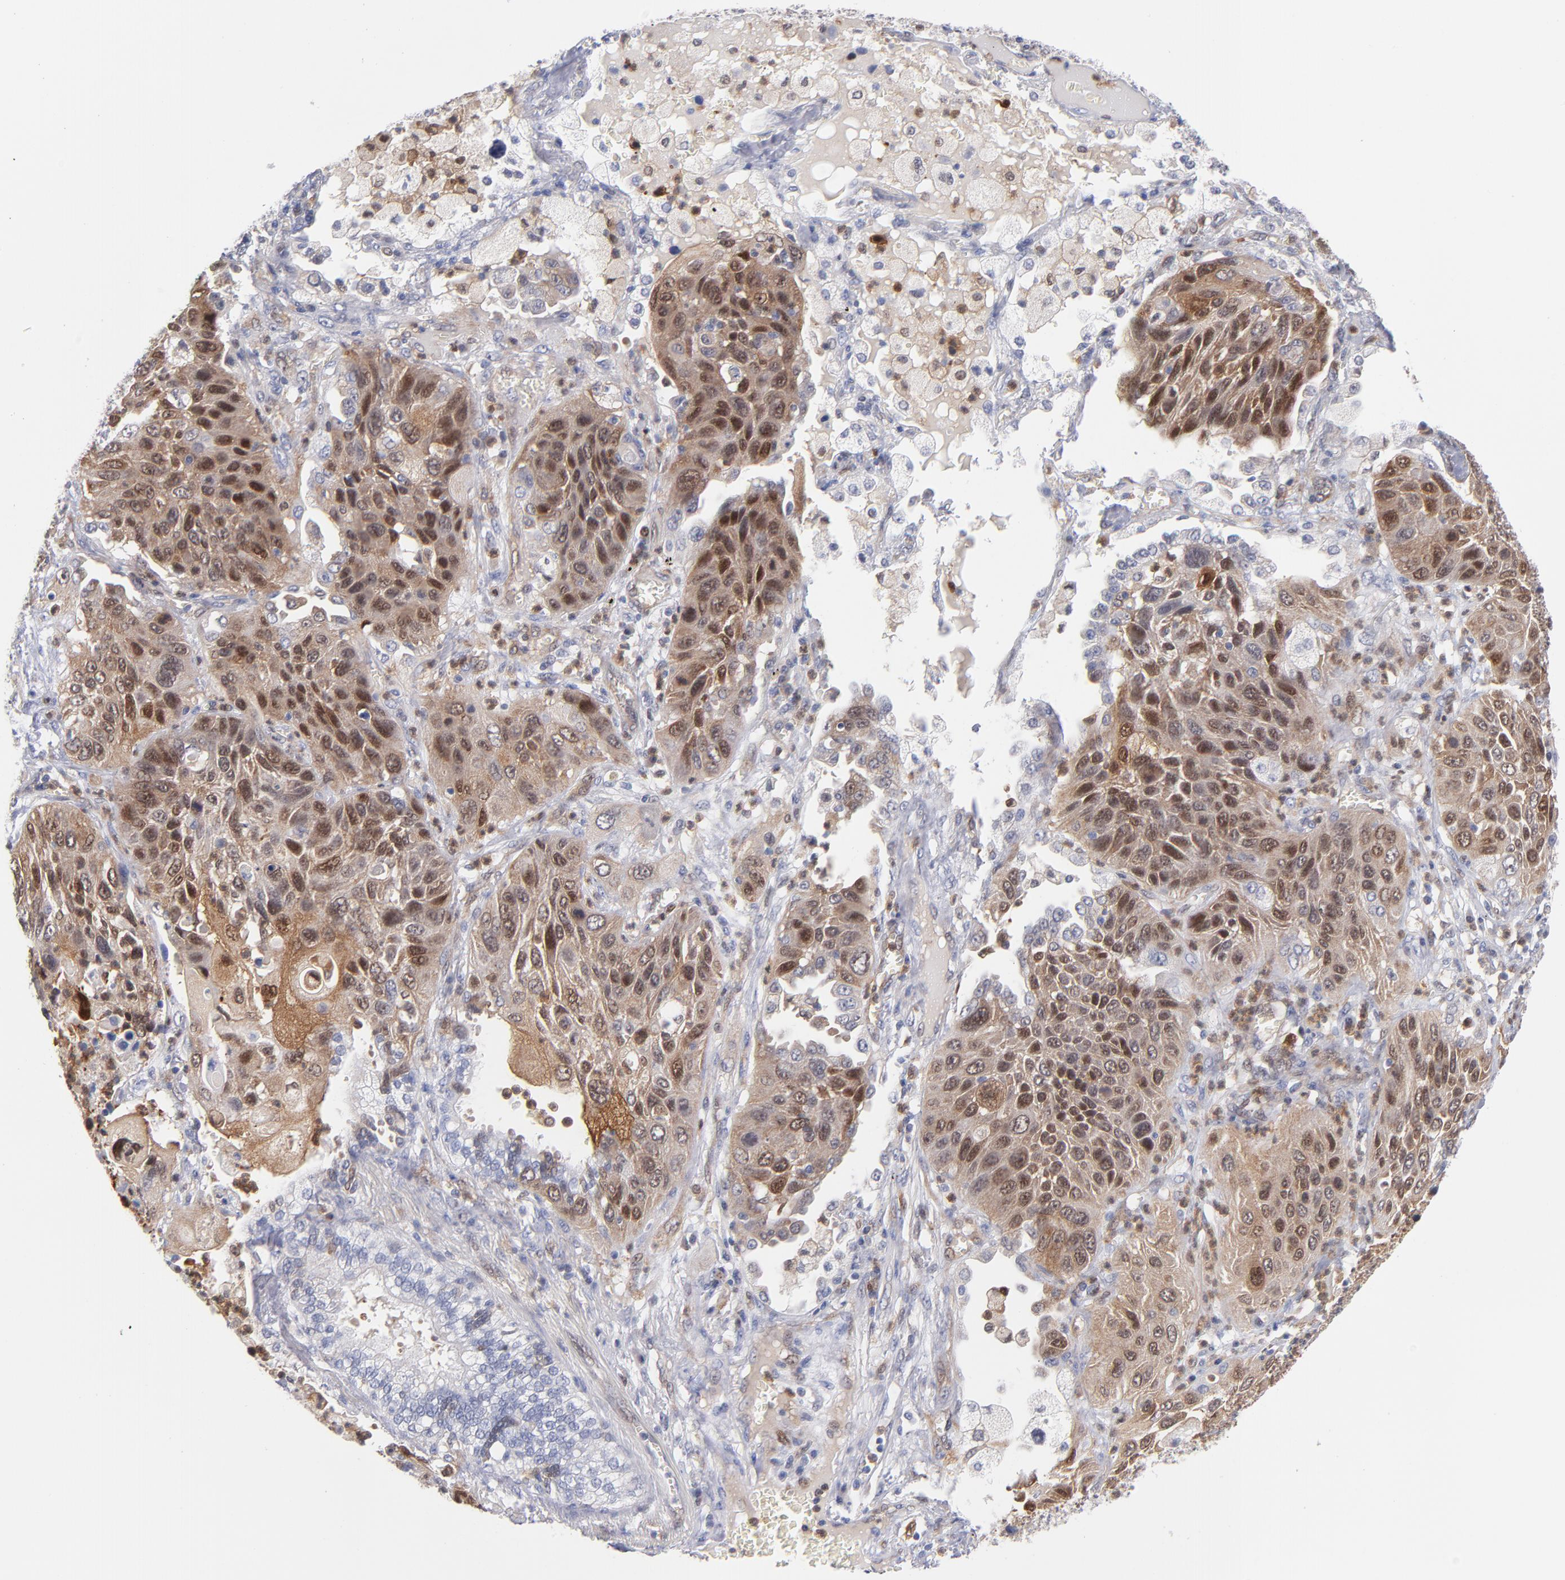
{"staining": {"intensity": "moderate", "quantity": "25%-75%", "location": "cytoplasmic/membranous,nuclear"}, "tissue": "lung cancer", "cell_type": "Tumor cells", "image_type": "cancer", "snomed": [{"axis": "morphology", "description": "Squamous cell carcinoma, NOS"}, {"axis": "topography", "description": "Lung"}], "caption": "Immunohistochemistry image of neoplastic tissue: lung cancer (squamous cell carcinoma) stained using immunohistochemistry (IHC) reveals medium levels of moderate protein expression localized specifically in the cytoplasmic/membranous and nuclear of tumor cells, appearing as a cytoplasmic/membranous and nuclear brown color.", "gene": "BID", "patient": {"sex": "female", "age": 76}}